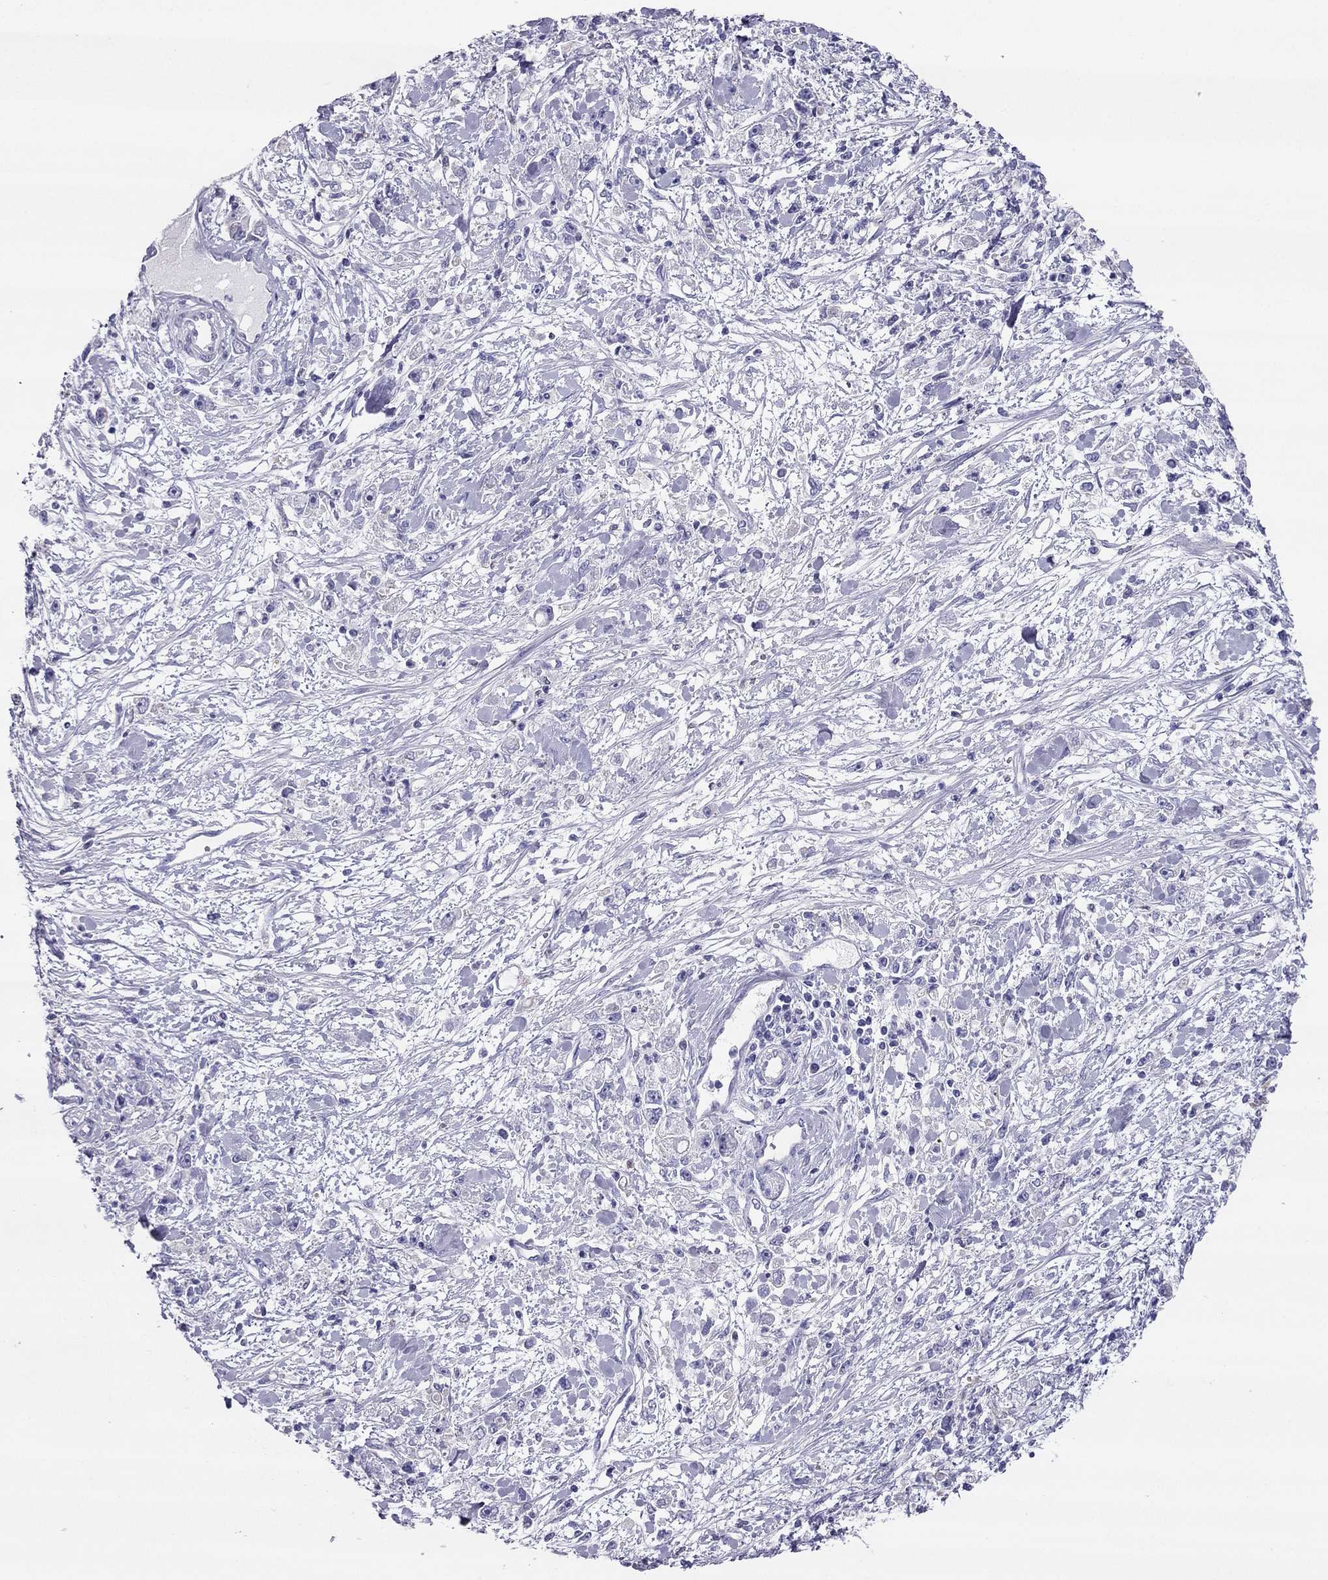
{"staining": {"intensity": "negative", "quantity": "none", "location": "none"}, "tissue": "stomach cancer", "cell_type": "Tumor cells", "image_type": "cancer", "snomed": [{"axis": "morphology", "description": "Adenocarcinoma, NOS"}, {"axis": "topography", "description": "Stomach"}], "caption": "A micrograph of human stomach cancer (adenocarcinoma) is negative for staining in tumor cells.", "gene": "MAEL", "patient": {"sex": "female", "age": 59}}